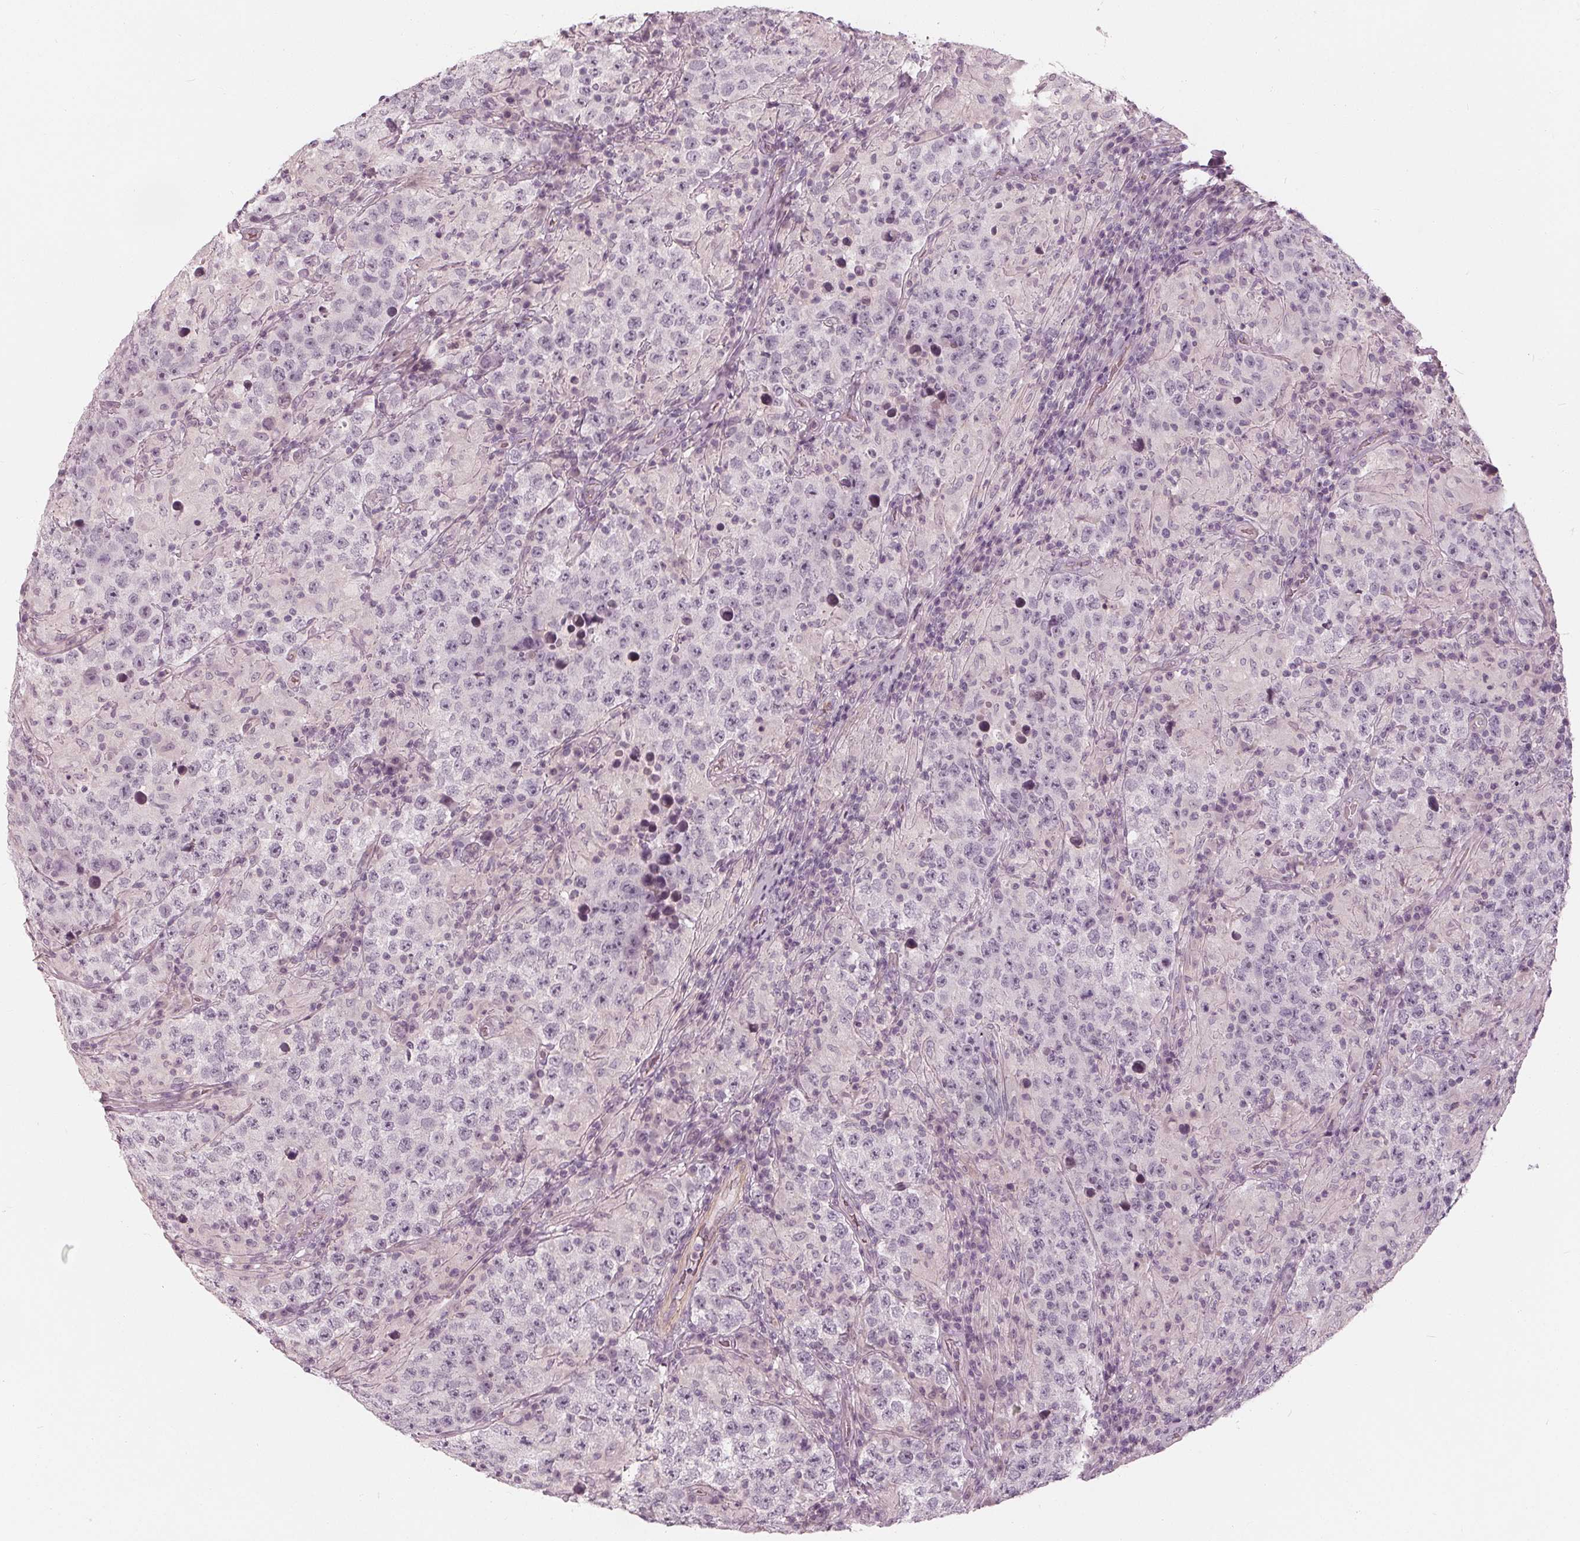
{"staining": {"intensity": "negative", "quantity": "none", "location": "none"}, "tissue": "testis cancer", "cell_type": "Tumor cells", "image_type": "cancer", "snomed": [{"axis": "morphology", "description": "Seminoma, NOS"}, {"axis": "morphology", "description": "Carcinoma, Embryonal, NOS"}, {"axis": "topography", "description": "Testis"}], "caption": "This is an immunohistochemistry photomicrograph of testis cancer. There is no positivity in tumor cells.", "gene": "SAT2", "patient": {"sex": "male", "age": 41}}